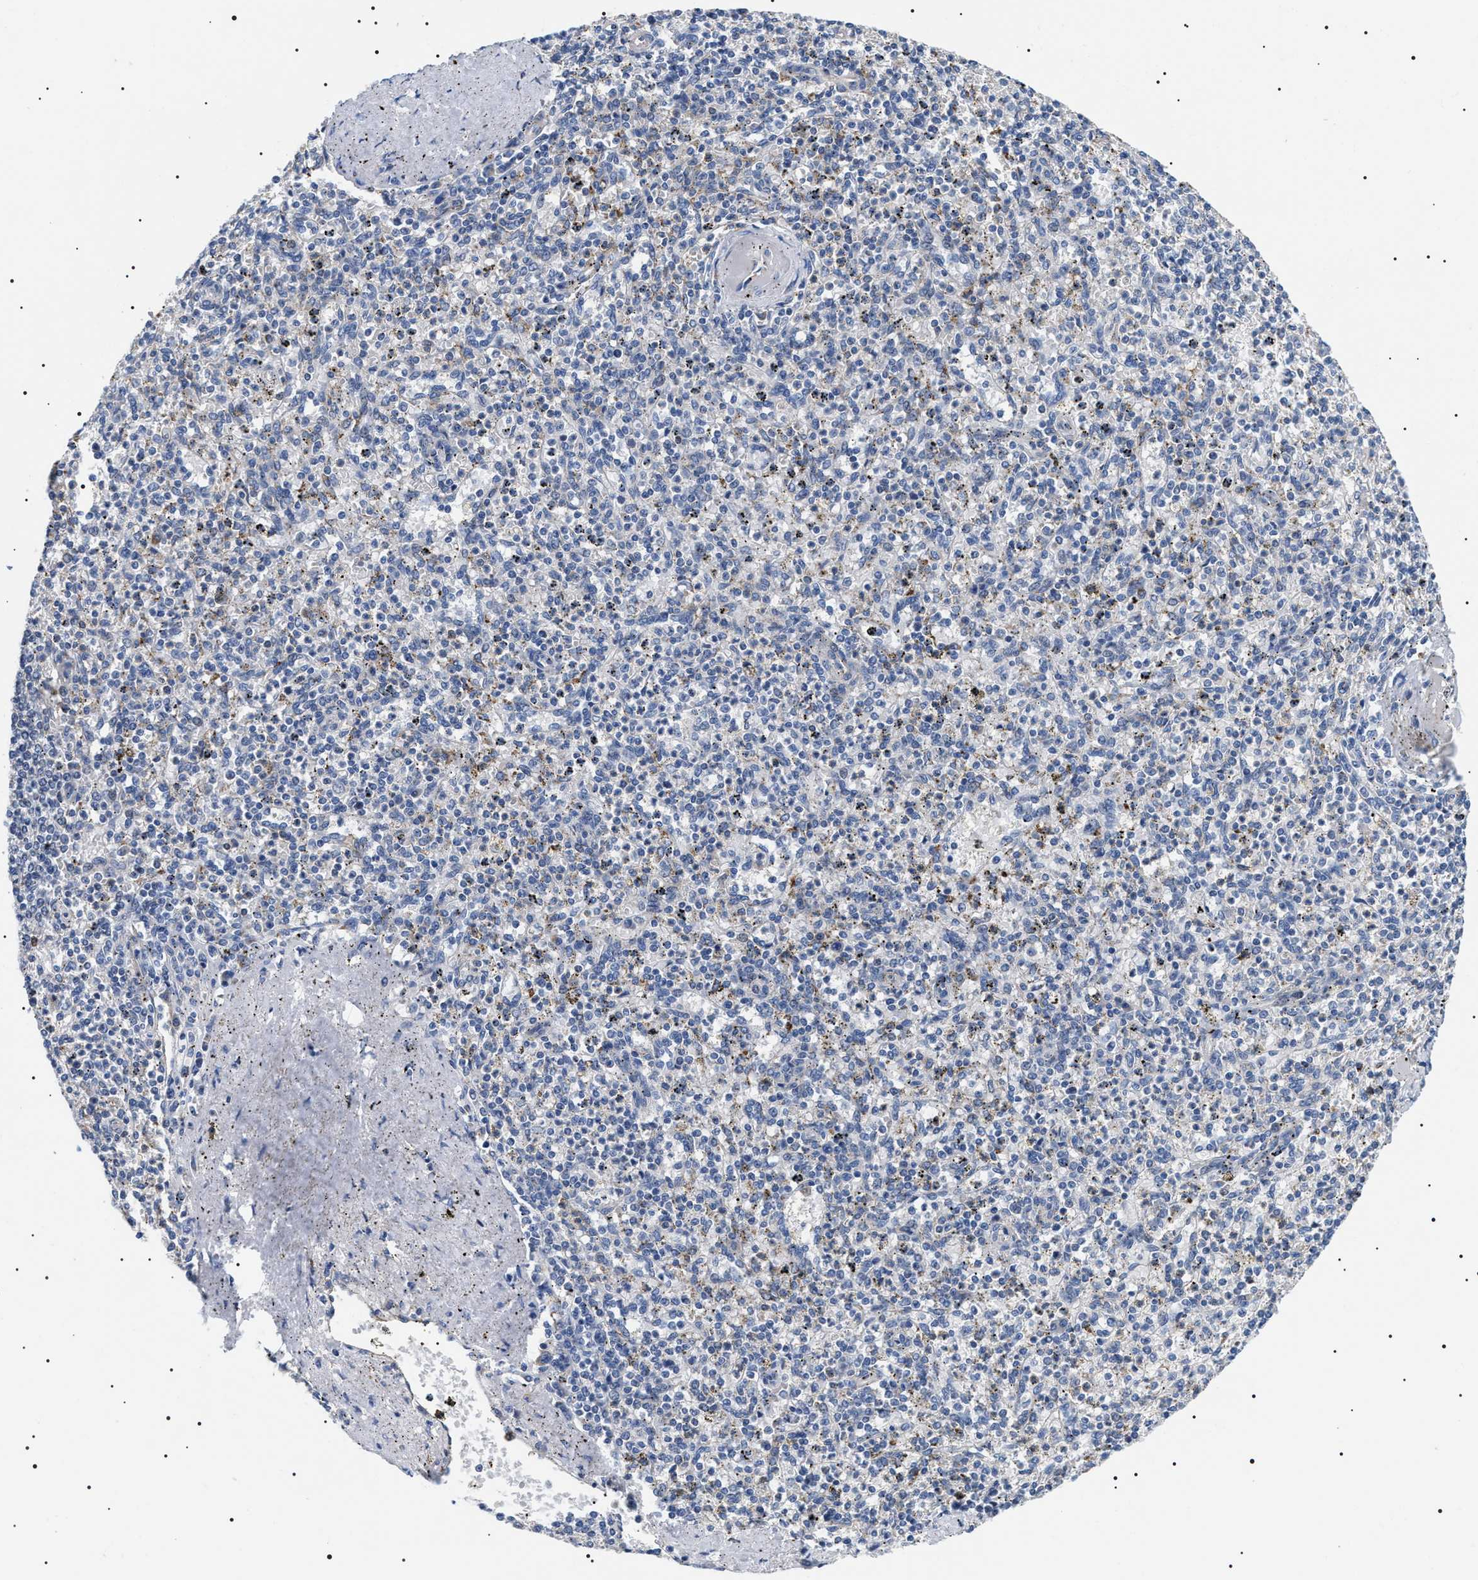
{"staining": {"intensity": "strong", "quantity": "<25%", "location": "cytoplasmic/membranous"}, "tissue": "spleen", "cell_type": "Cells in red pulp", "image_type": "normal", "snomed": [{"axis": "morphology", "description": "Normal tissue, NOS"}, {"axis": "topography", "description": "Spleen"}], "caption": "Spleen stained with IHC demonstrates strong cytoplasmic/membranous positivity in about <25% of cells in red pulp.", "gene": "TMEM222", "patient": {"sex": "male", "age": 72}}